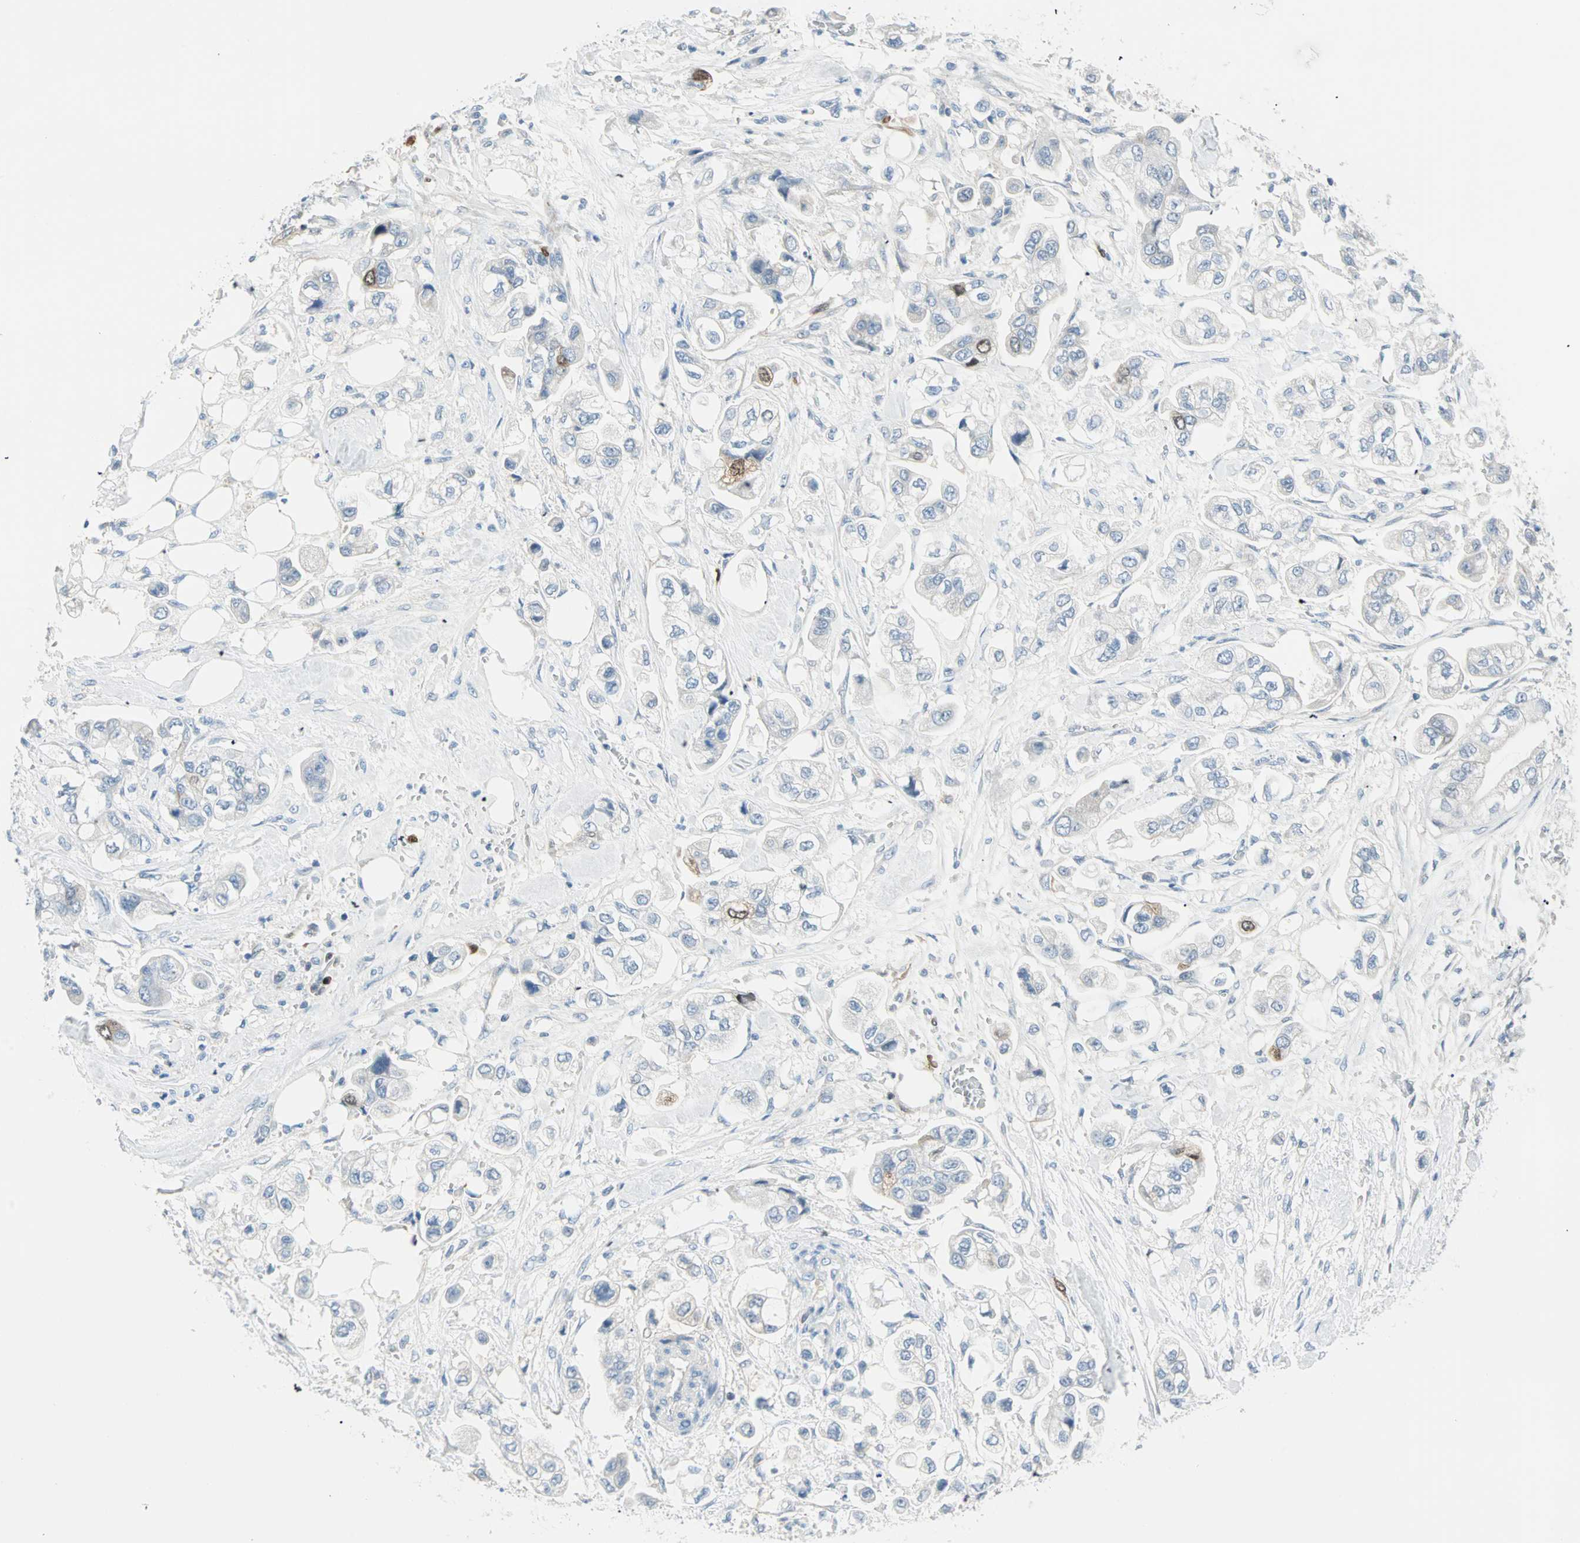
{"staining": {"intensity": "weak", "quantity": "<25%", "location": "cytoplasmic/membranous"}, "tissue": "stomach cancer", "cell_type": "Tumor cells", "image_type": "cancer", "snomed": [{"axis": "morphology", "description": "Adenocarcinoma, NOS"}, {"axis": "topography", "description": "Stomach"}], "caption": "High magnification brightfield microscopy of stomach cancer (adenocarcinoma) stained with DAB (brown) and counterstained with hematoxylin (blue): tumor cells show no significant expression.", "gene": "PTTG1", "patient": {"sex": "male", "age": 62}}